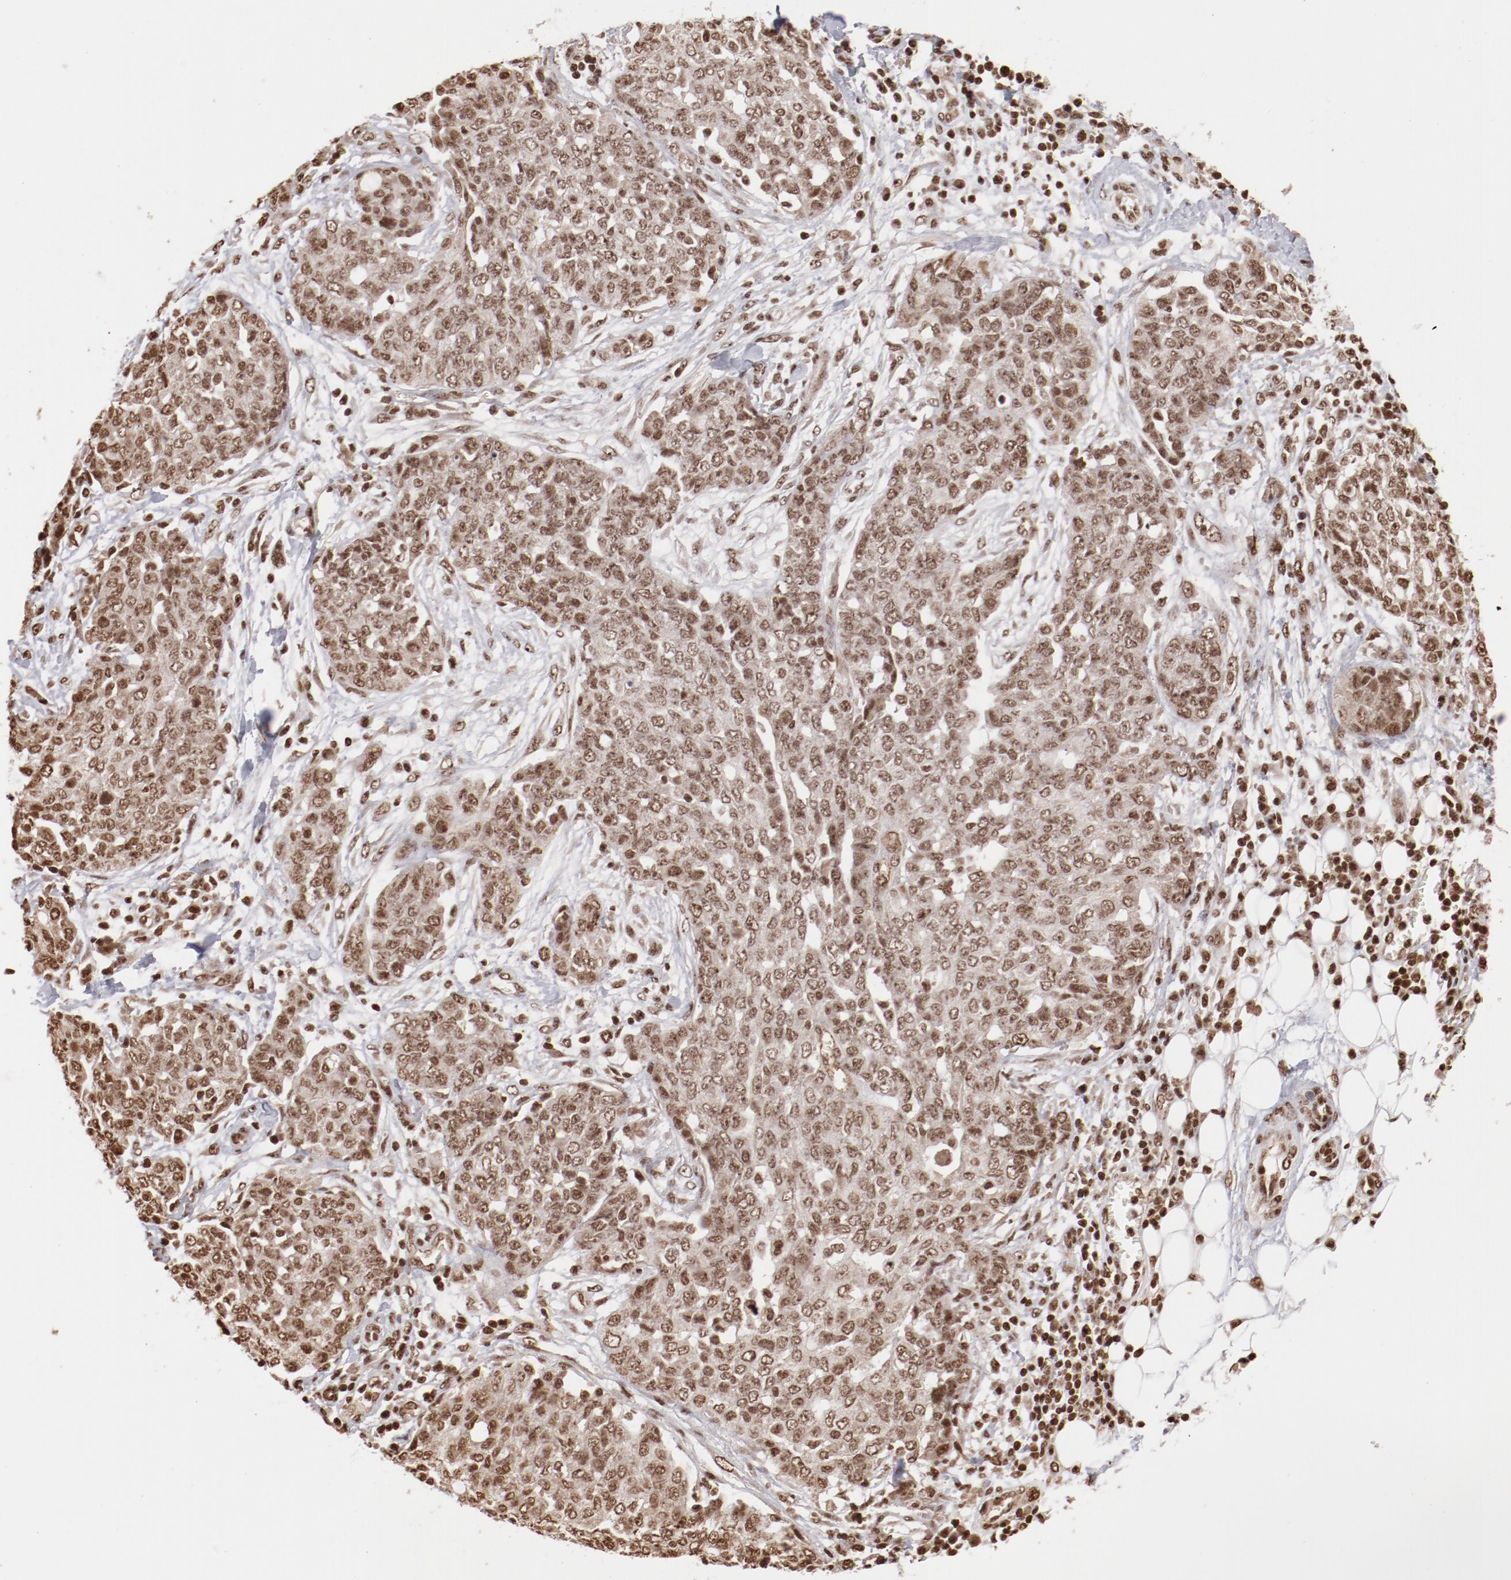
{"staining": {"intensity": "moderate", "quantity": ">75%", "location": "nuclear"}, "tissue": "ovarian cancer", "cell_type": "Tumor cells", "image_type": "cancer", "snomed": [{"axis": "morphology", "description": "Cystadenocarcinoma, serous, NOS"}, {"axis": "topography", "description": "Soft tissue"}, {"axis": "topography", "description": "Ovary"}], "caption": "An image of human ovarian cancer stained for a protein demonstrates moderate nuclear brown staining in tumor cells.", "gene": "ABL2", "patient": {"sex": "female", "age": 57}}